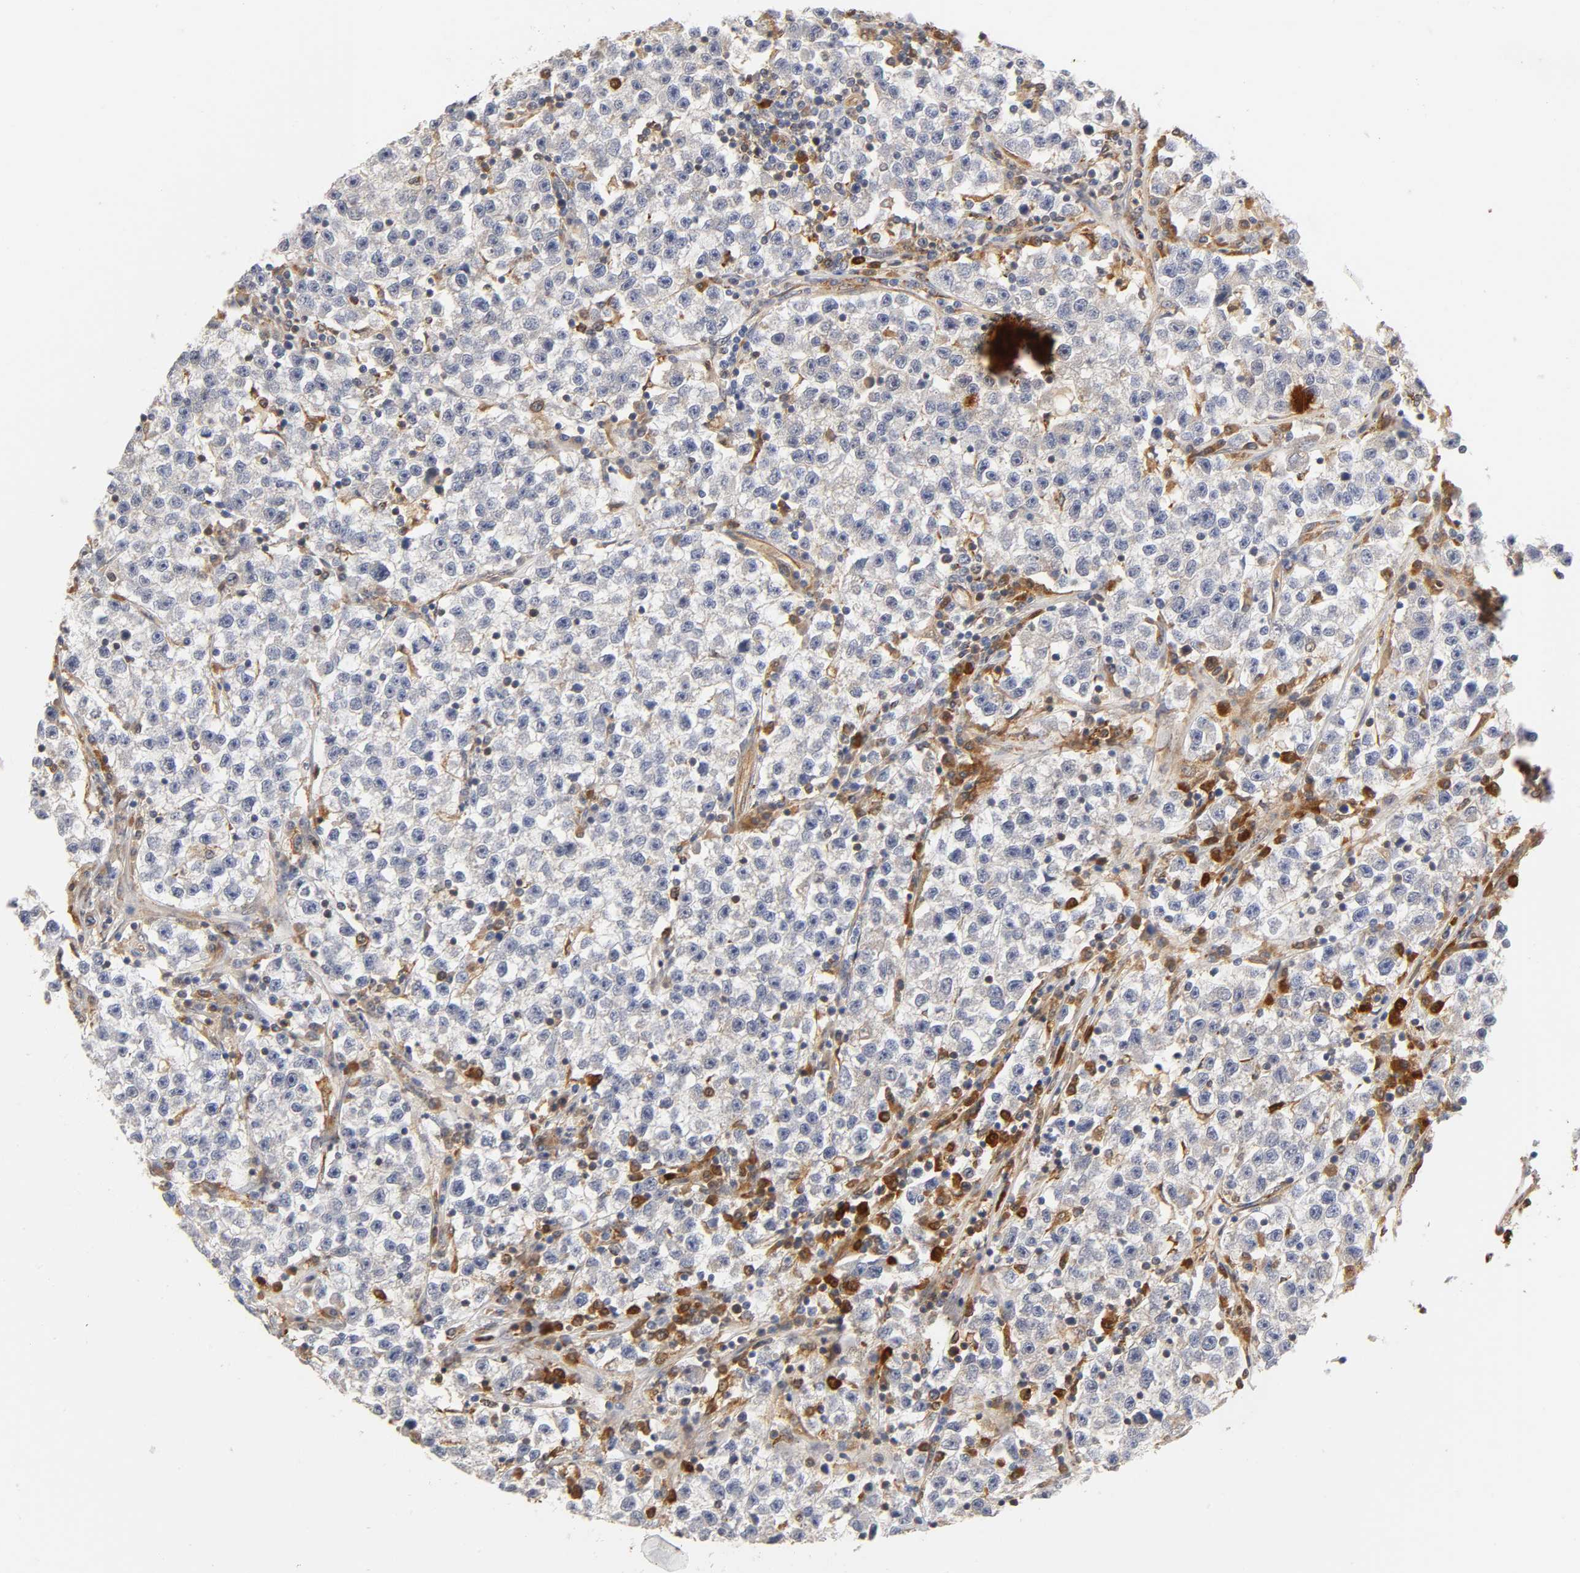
{"staining": {"intensity": "negative", "quantity": "none", "location": "none"}, "tissue": "testis cancer", "cell_type": "Tumor cells", "image_type": "cancer", "snomed": [{"axis": "morphology", "description": "Seminoma, NOS"}, {"axis": "topography", "description": "Testis"}], "caption": "Immunohistochemistry (IHC) photomicrograph of human seminoma (testis) stained for a protein (brown), which exhibits no expression in tumor cells. (Brightfield microscopy of DAB immunohistochemistry at high magnification).", "gene": "ISG15", "patient": {"sex": "male", "age": 22}}